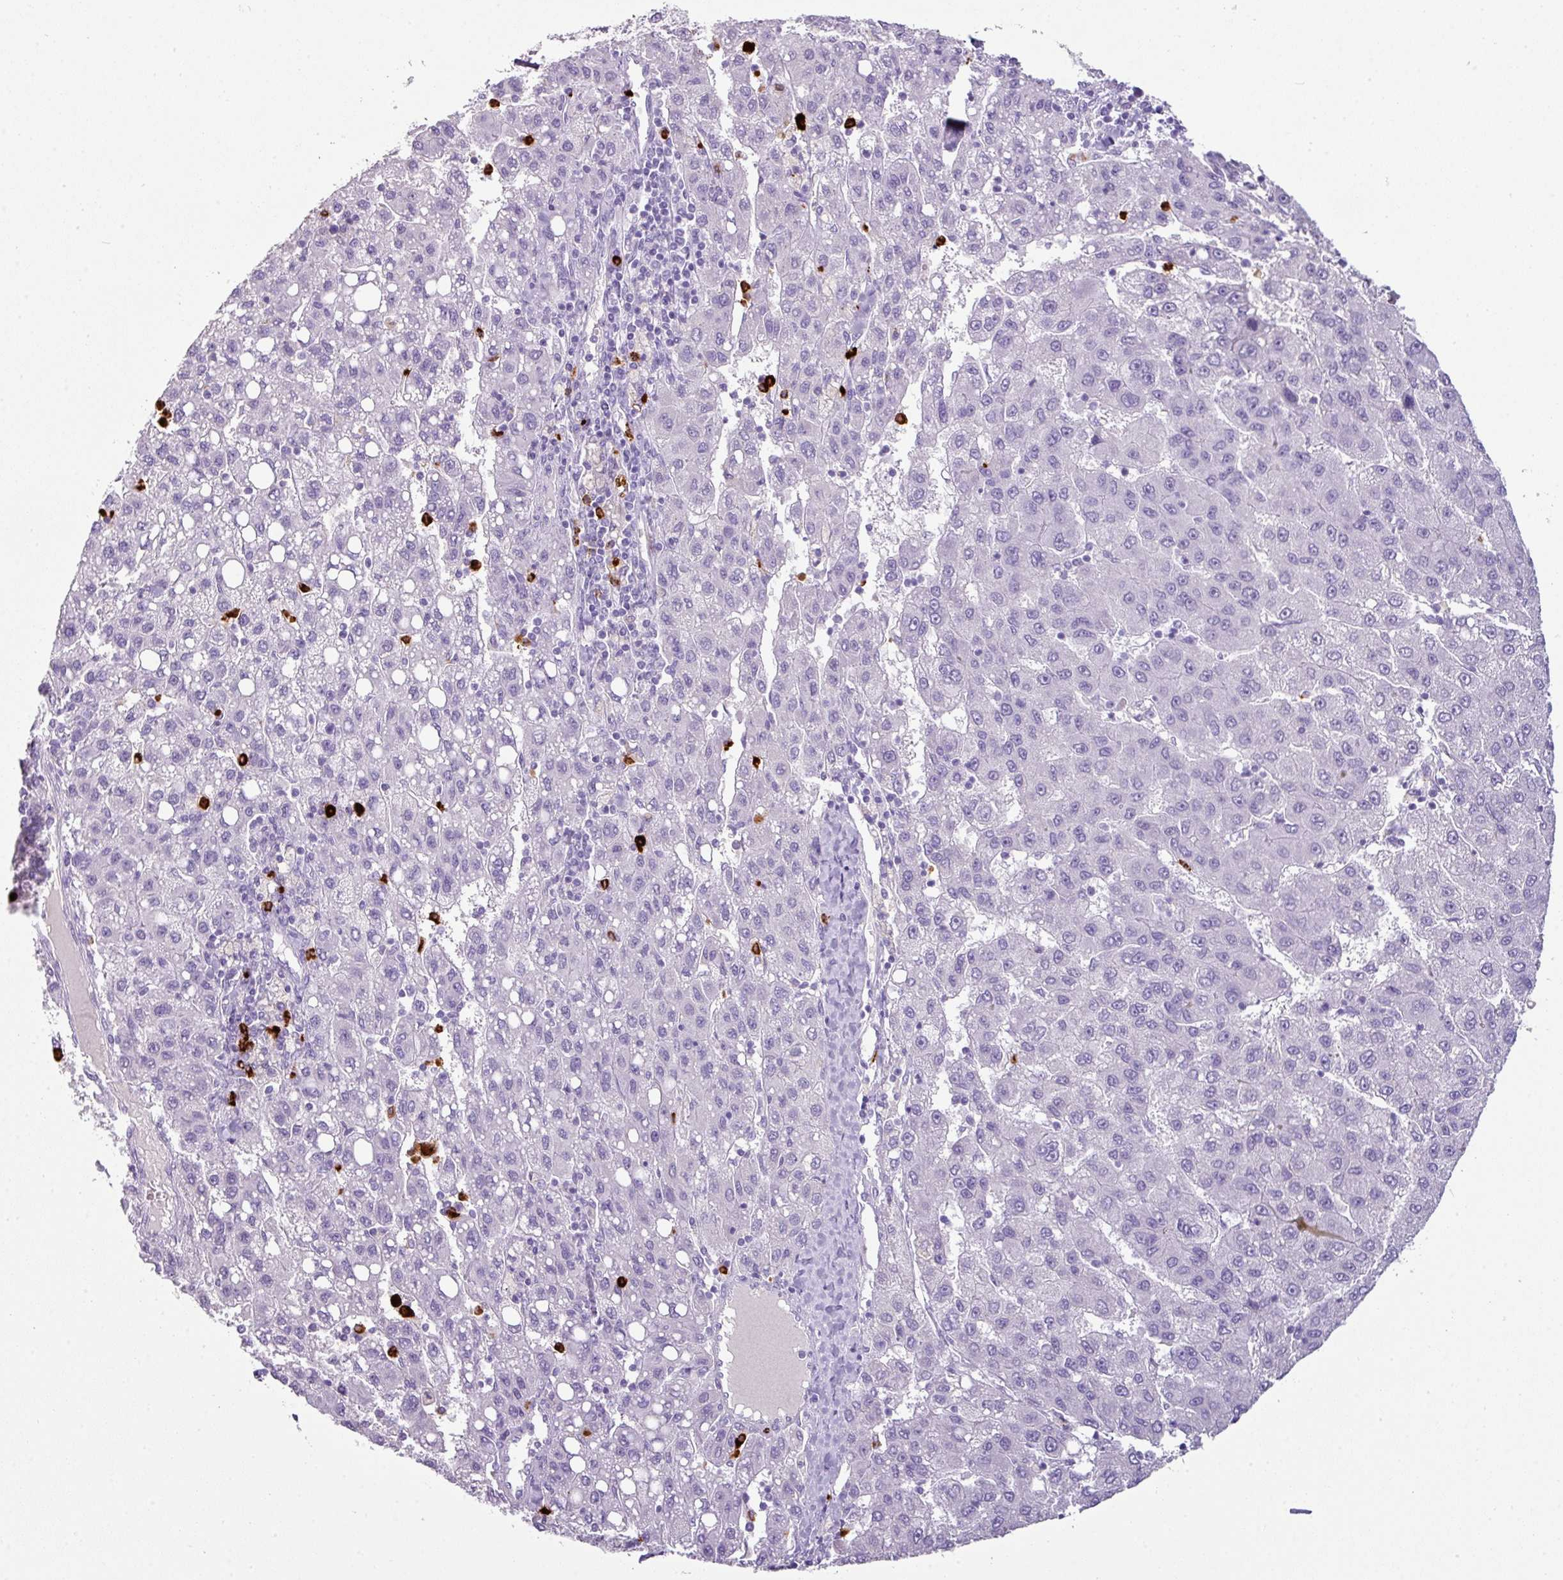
{"staining": {"intensity": "negative", "quantity": "none", "location": "none"}, "tissue": "liver cancer", "cell_type": "Tumor cells", "image_type": "cancer", "snomed": [{"axis": "morphology", "description": "Carcinoma, Hepatocellular, NOS"}, {"axis": "topography", "description": "Liver"}], "caption": "High magnification brightfield microscopy of liver hepatocellular carcinoma stained with DAB (brown) and counterstained with hematoxylin (blue): tumor cells show no significant positivity.", "gene": "CTSG", "patient": {"sex": "female", "age": 82}}